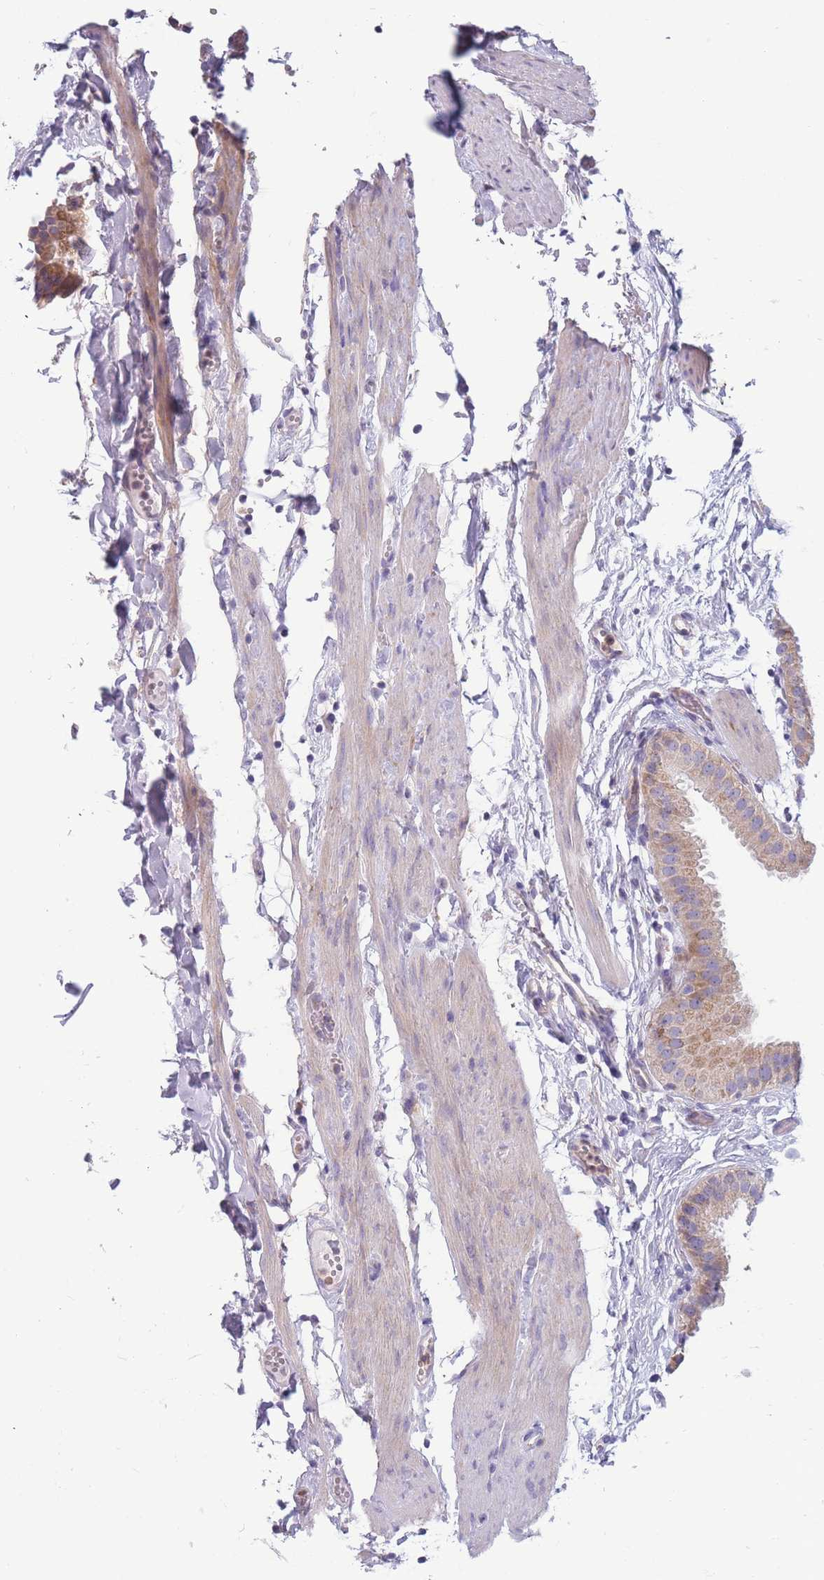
{"staining": {"intensity": "weak", "quantity": ">75%", "location": "cytoplasmic/membranous"}, "tissue": "gallbladder", "cell_type": "Glandular cells", "image_type": "normal", "snomed": [{"axis": "morphology", "description": "Normal tissue, NOS"}, {"axis": "topography", "description": "Gallbladder"}], "caption": "Immunohistochemical staining of unremarkable human gallbladder exhibits low levels of weak cytoplasmic/membranous expression in about >75% of glandular cells.", "gene": "NDUFAF6", "patient": {"sex": "female", "age": 61}}